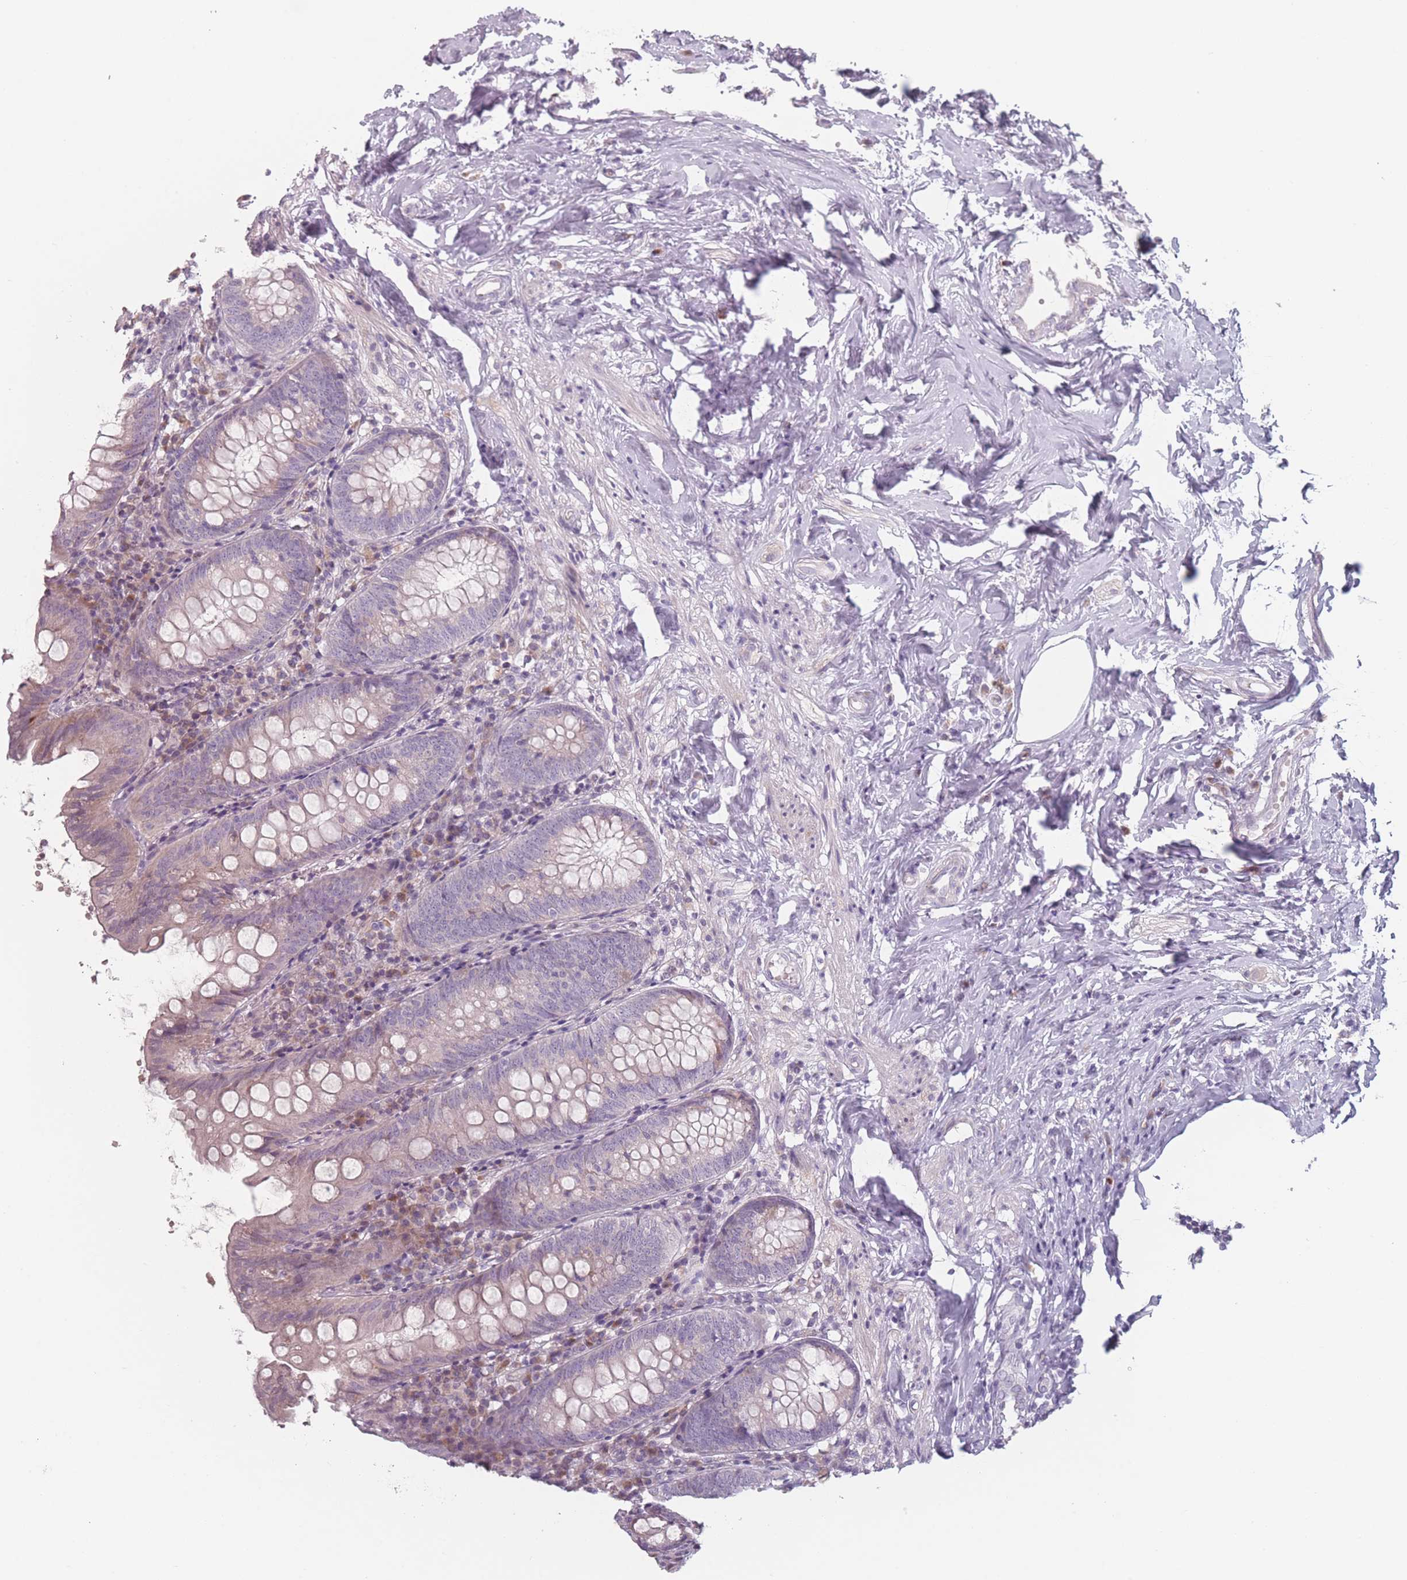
{"staining": {"intensity": "weak", "quantity": "<25%", "location": "cytoplasmic/membranous"}, "tissue": "appendix", "cell_type": "Glandular cells", "image_type": "normal", "snomed": [{"axis": "morphology", "description": "Normal tissue, NOS"}, {"axis": "topography", "description": "Appendix"}], "caption": "The photomicrograph demonstrates no staining of glandular cells in benign appendix. Nuclei are stained in blue.", "gene": "RASL10B", "patient": {"sex": "female", "age": 54}}